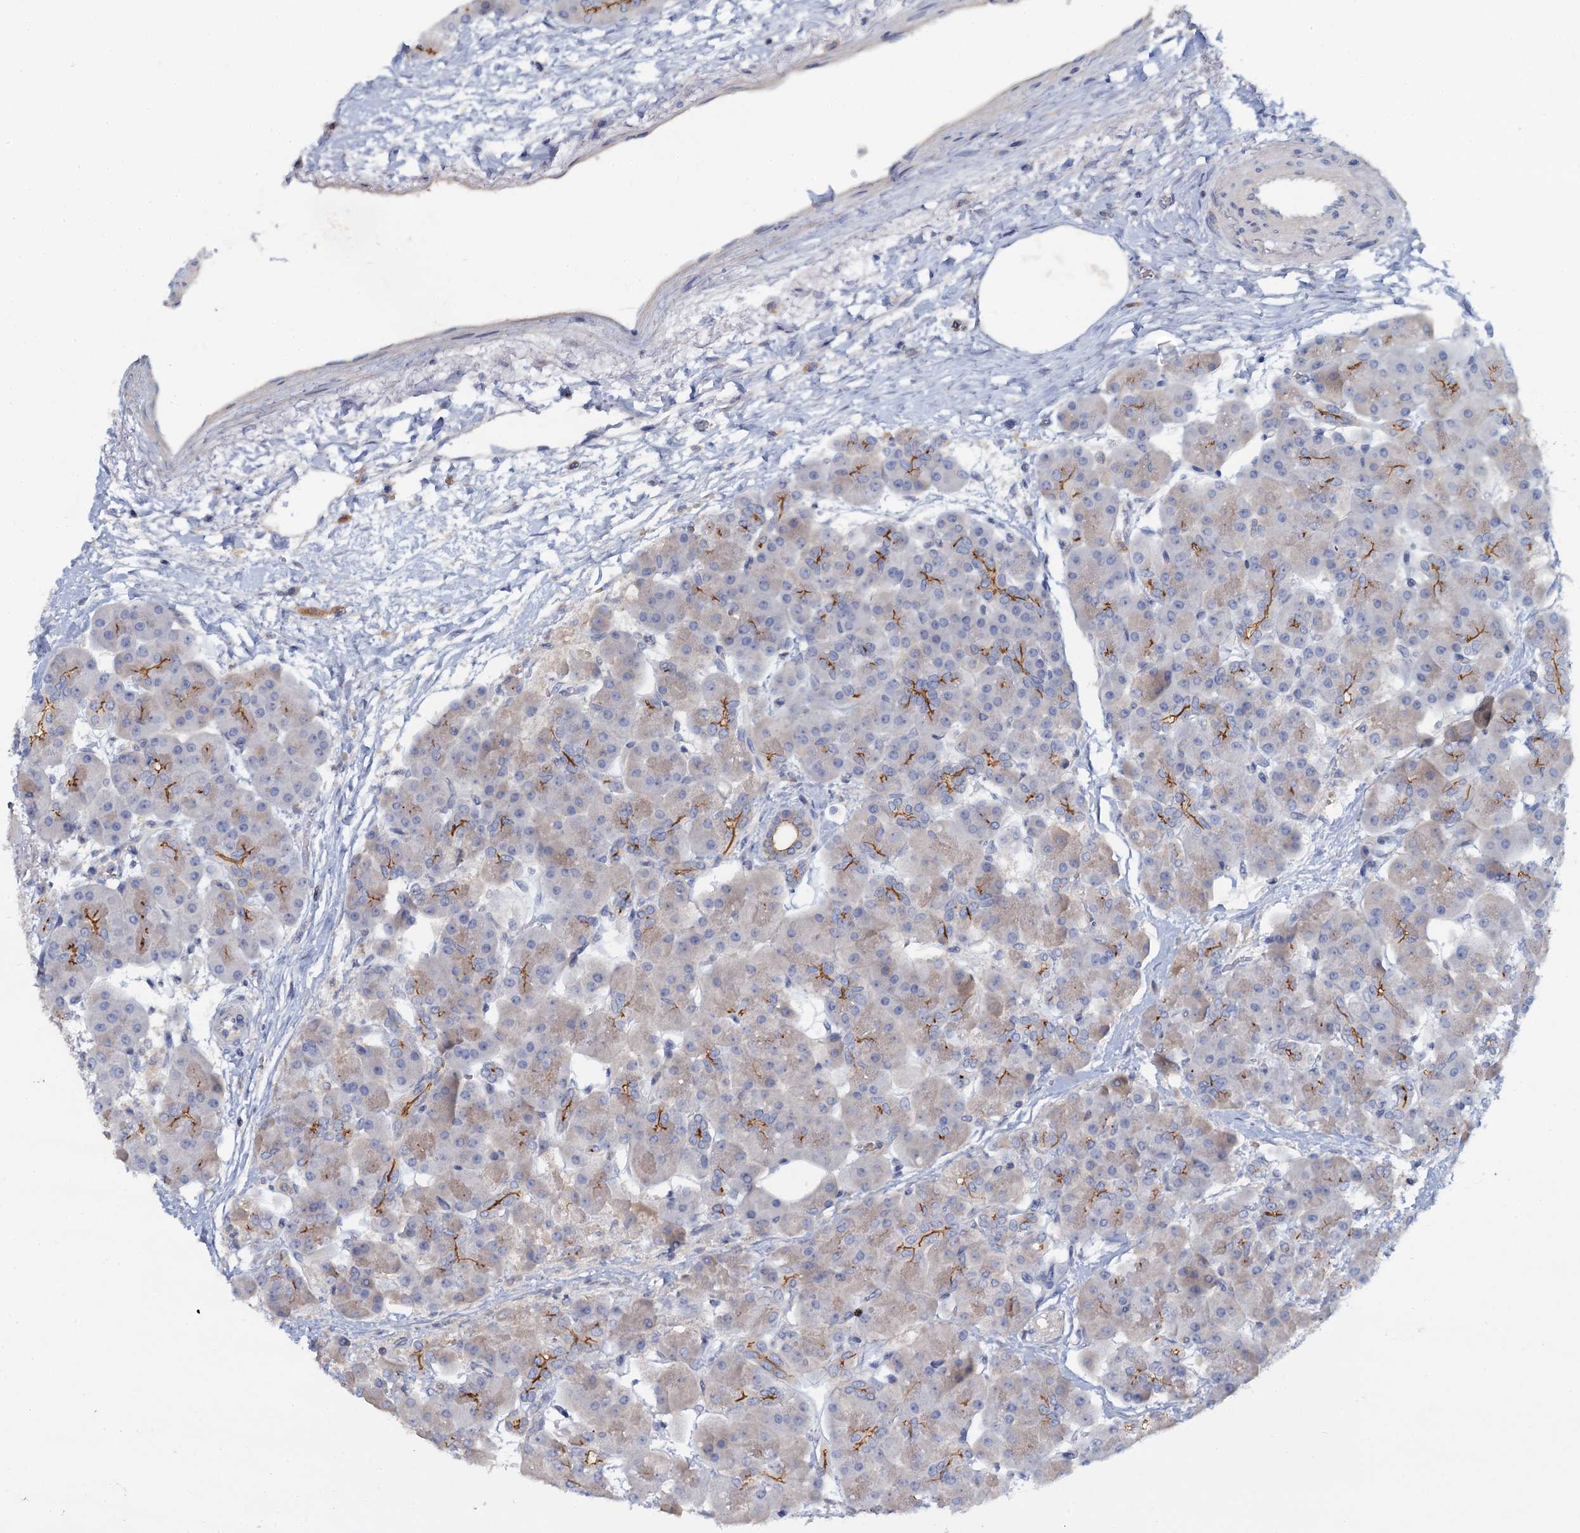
{"staining": {"intensity": "moderate", "quantity": "25%-75%", "location": "cytoplasmic/membranous"}, "tissue": "pancreas", "cell_type": "Exocrine glandular cells", "image_type": "normal", "snomed": [{"axis": "morphology", "description": "Normal tissue, NOS"}, {"axis": "topography", "description": "Pancreas"}], "caption": "Moderate cytoplasmic/membranous staining is seen in approximately 25%-75% of exocrine glandular cells in unremarkable pancreas. The staining is performed using DAB (3,3'-diaminobenzidine) brown chromogen to label protein expression. The nuclei are counter-stained blue using hematoxylin.", "gene": "ACSM3", "patient": {"sex": "male", "age": 66}}